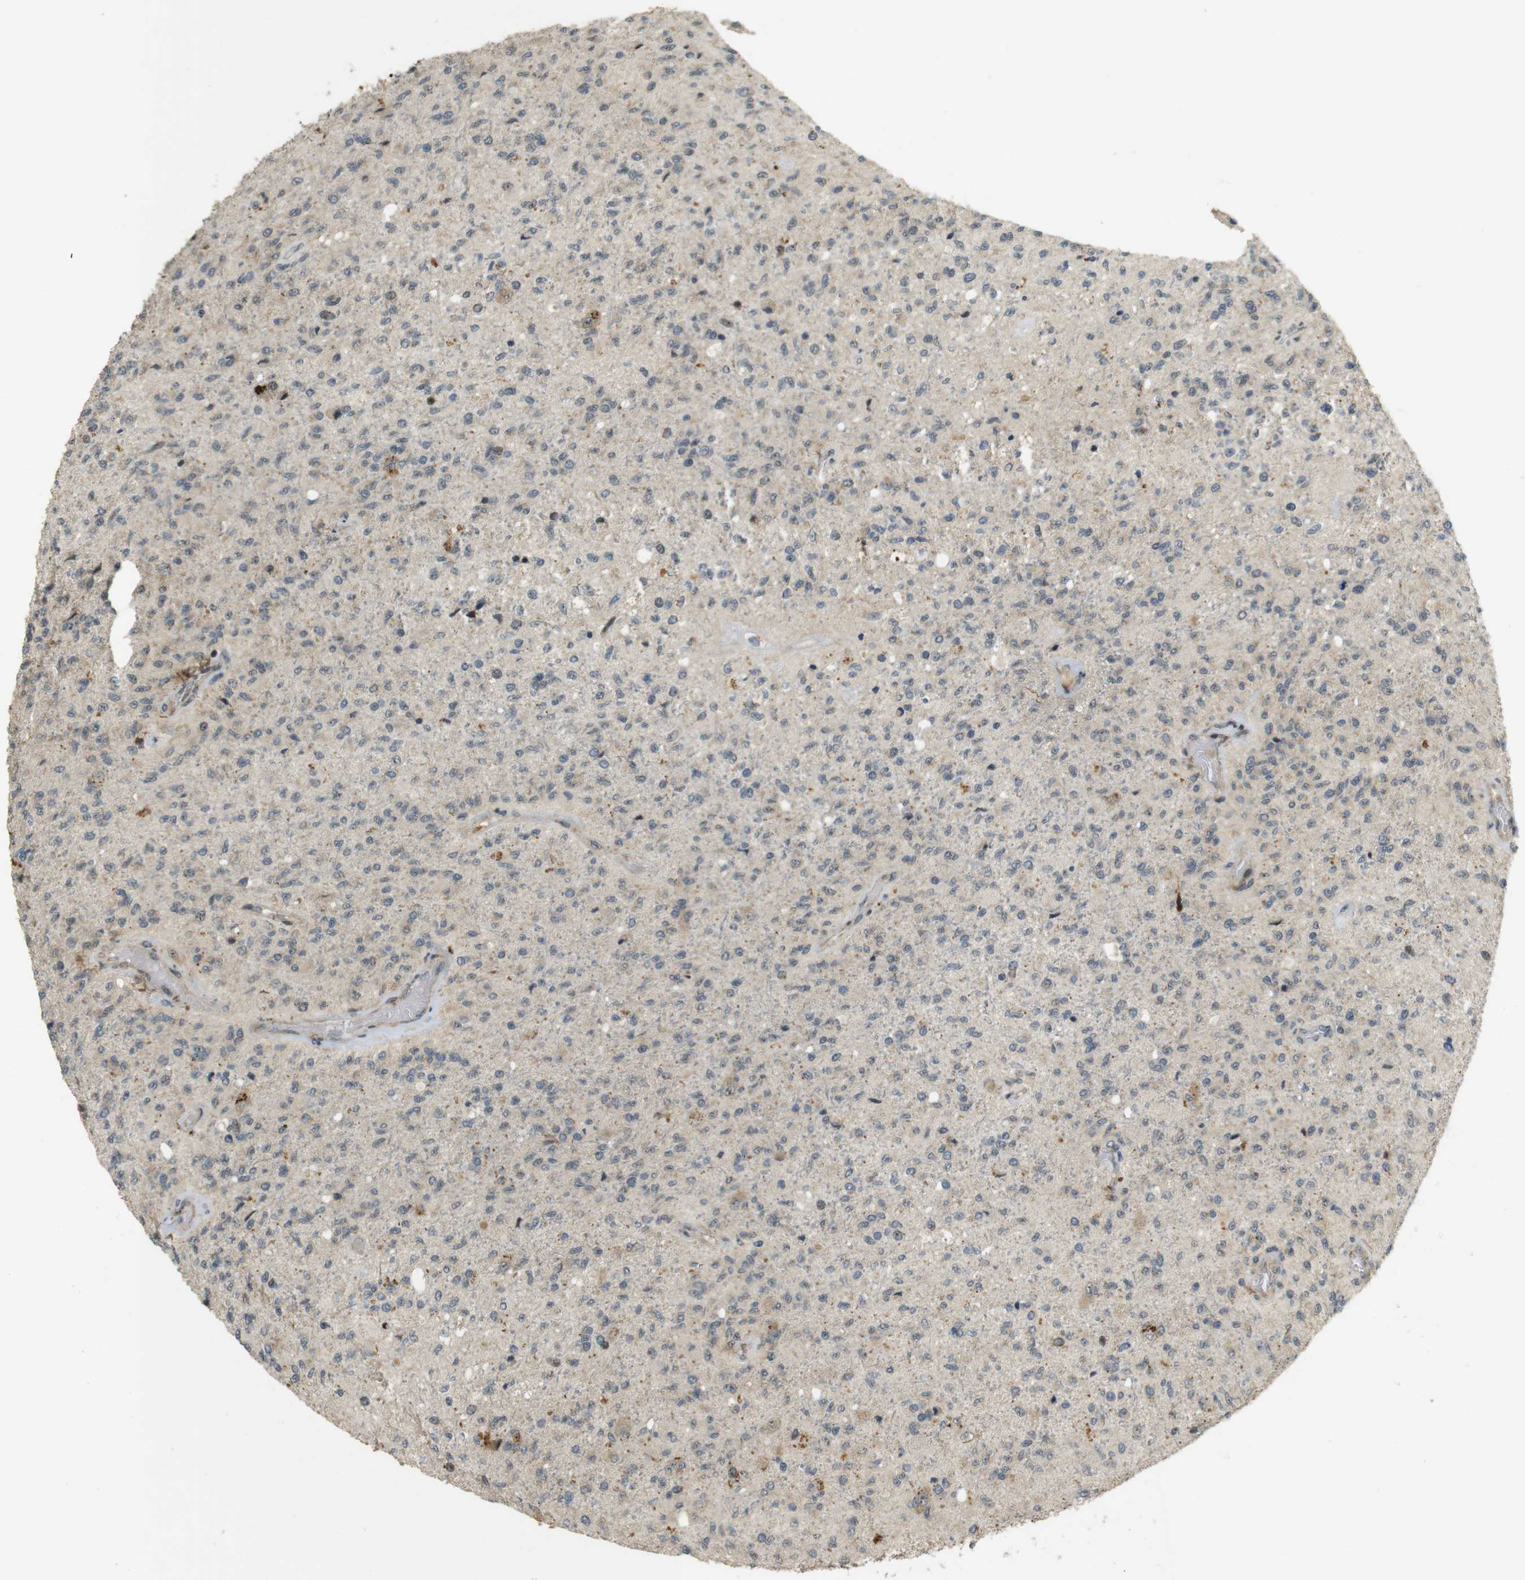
{"staining": {"intensity": "negative", "quantity": "none", "location": "none"}, "tissue": "glioma", "cell_type": "Tumor cells", "image_type": "cancer", "snomed": [{"axis": "morphology", "description": "Normal tissue, NOS"}, {"axis": "morphology", "description": "Glioma, malignant, High grade"}, {"axis": "topography", "description": "Cerebral cortex"}], "caption": "Tumor cells are negative for brown protein staining in glioma.", "gene": "TMX3", "patient": {"sex": "male", "age": 77}}